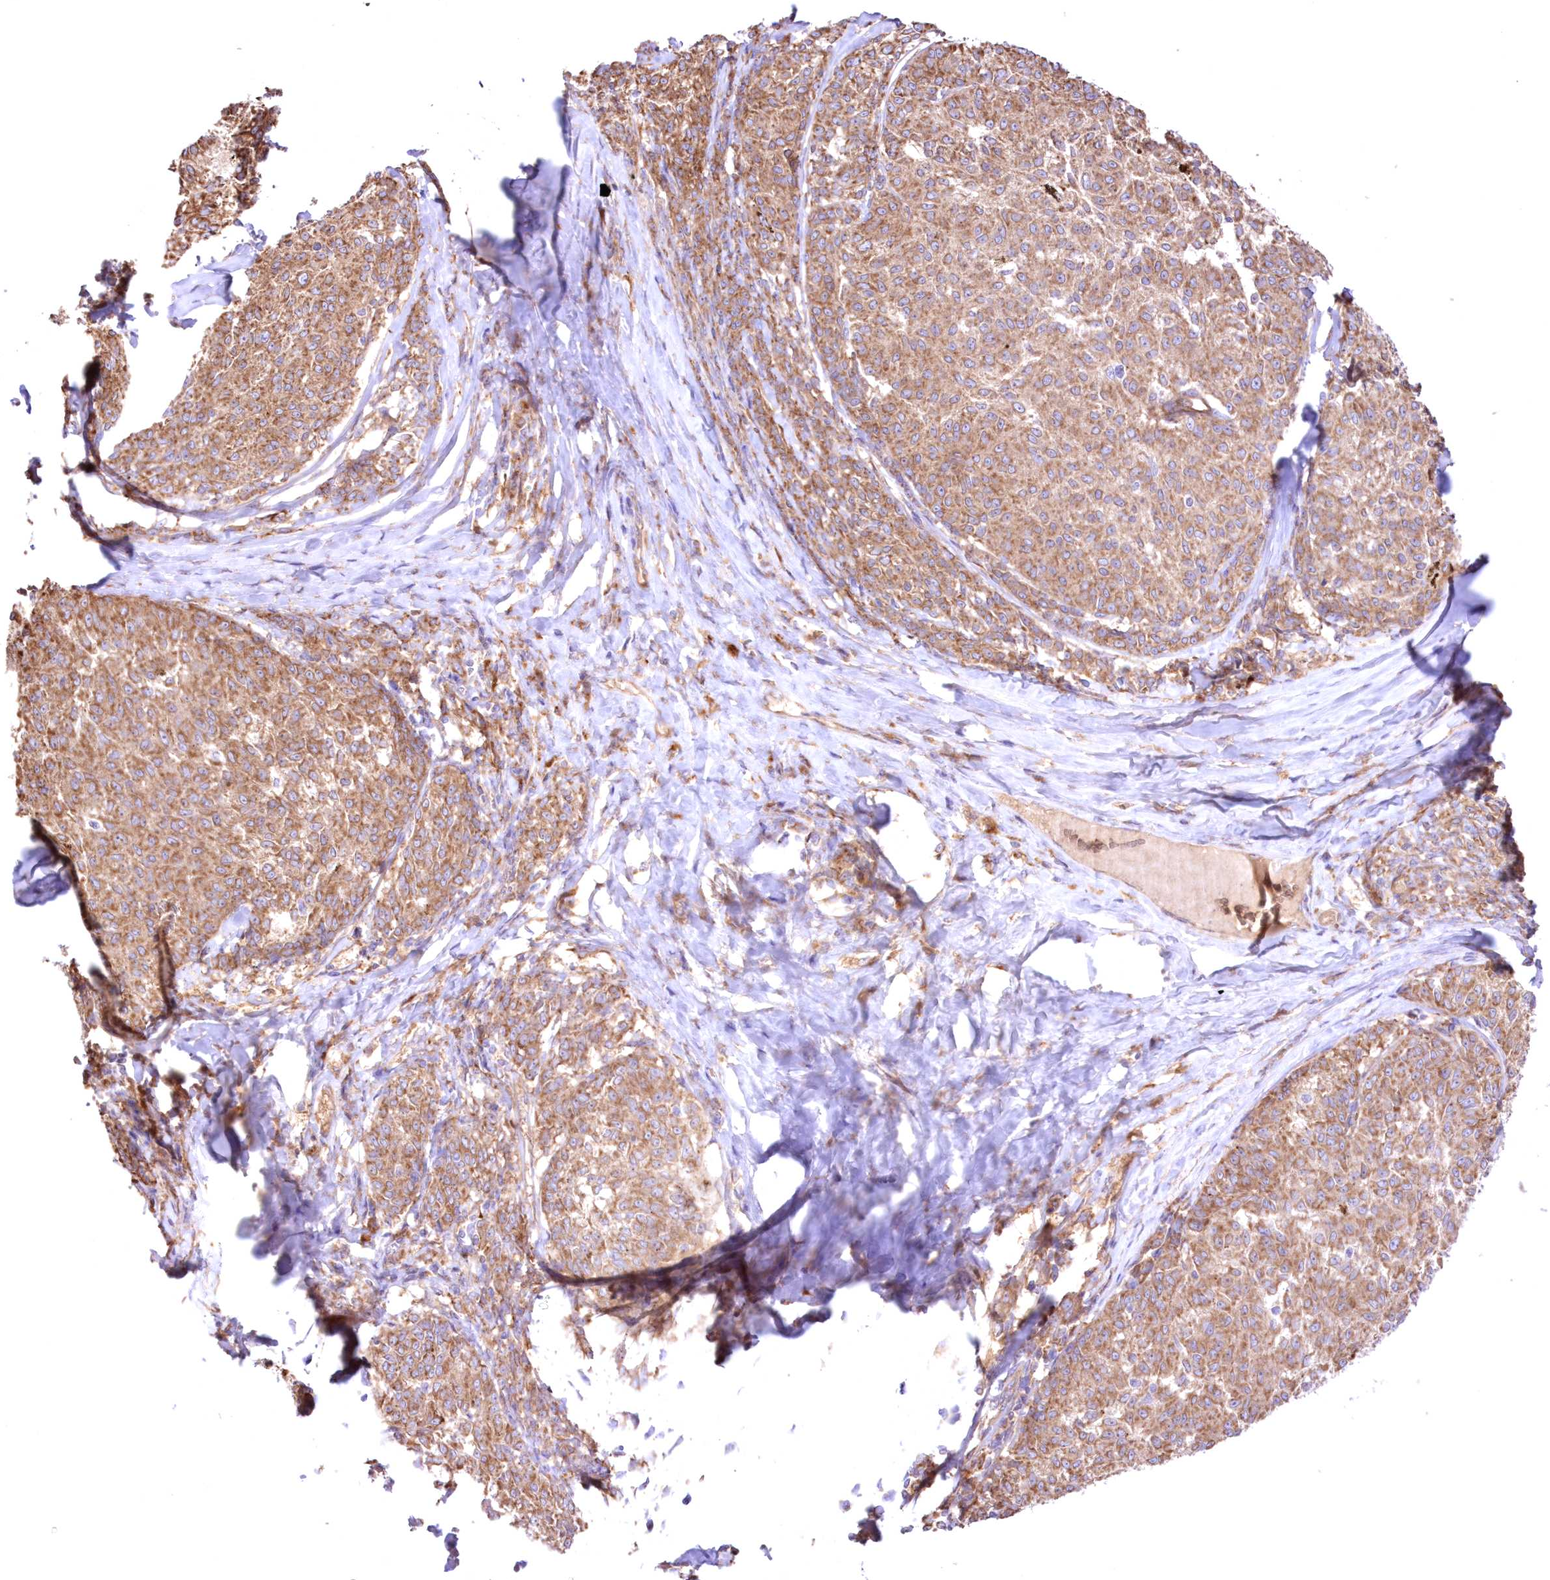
{"staining": {"intensity": "moderate", "quantity": ">75%", "location": "cytoplasmic/membranous"}, "tissue": "melanoma", "cell_type": "Tumor cells", "image_type": "cancer", "snomed": [{"axis": "morphology", "description": "Malignant melanoma, NOS"}, {"axis": "topography", "description": "Skin"}], "caption": "This is an image of IHC staining of melanoma, which shows moderate expression in the cytoplasmic/membranous of tumor cells.", "gene": "FCHO2", "patient": {"sex": "female", "age": 72}}